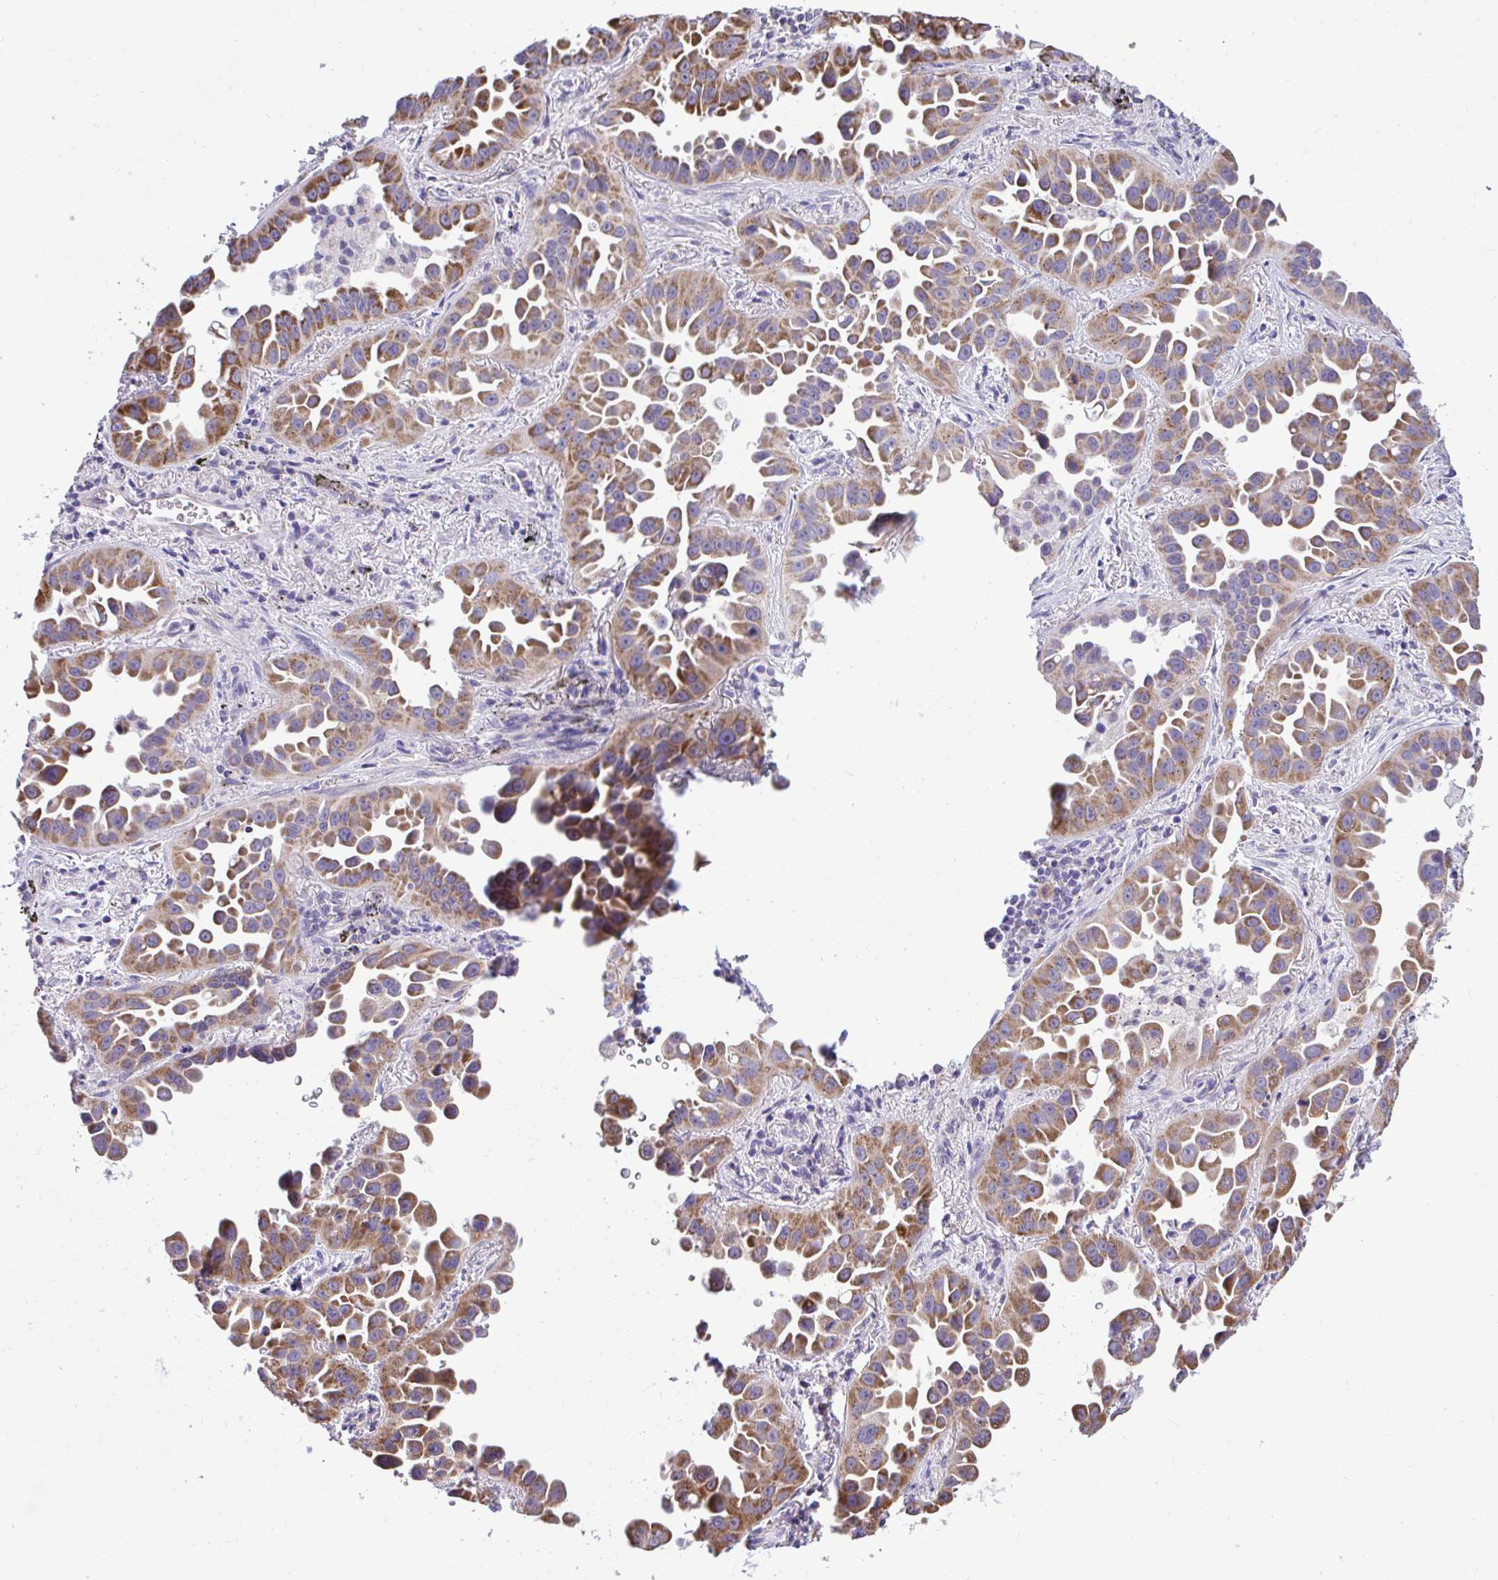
{"staining": {"intensity": "moderate", "quantity": ">75%", "location": "cytoplasmic/membranous"}, "tissue": "lung cancer", "cell_type": "Tumor cells", "image_type": "cancer", "snomed": [{"axis": "morphology", "description": "Adenocarcinoma, NOS"}, {"axis": "topography", "description": "Lung"}], "caption": "An image of lung adenocarcinoma stained for a protein demonstrates moderate cytoplasmic/membranous brown staining in tumor cells.", "gene": "SARS2", "patient": {"sex": "male", "age": 68}}